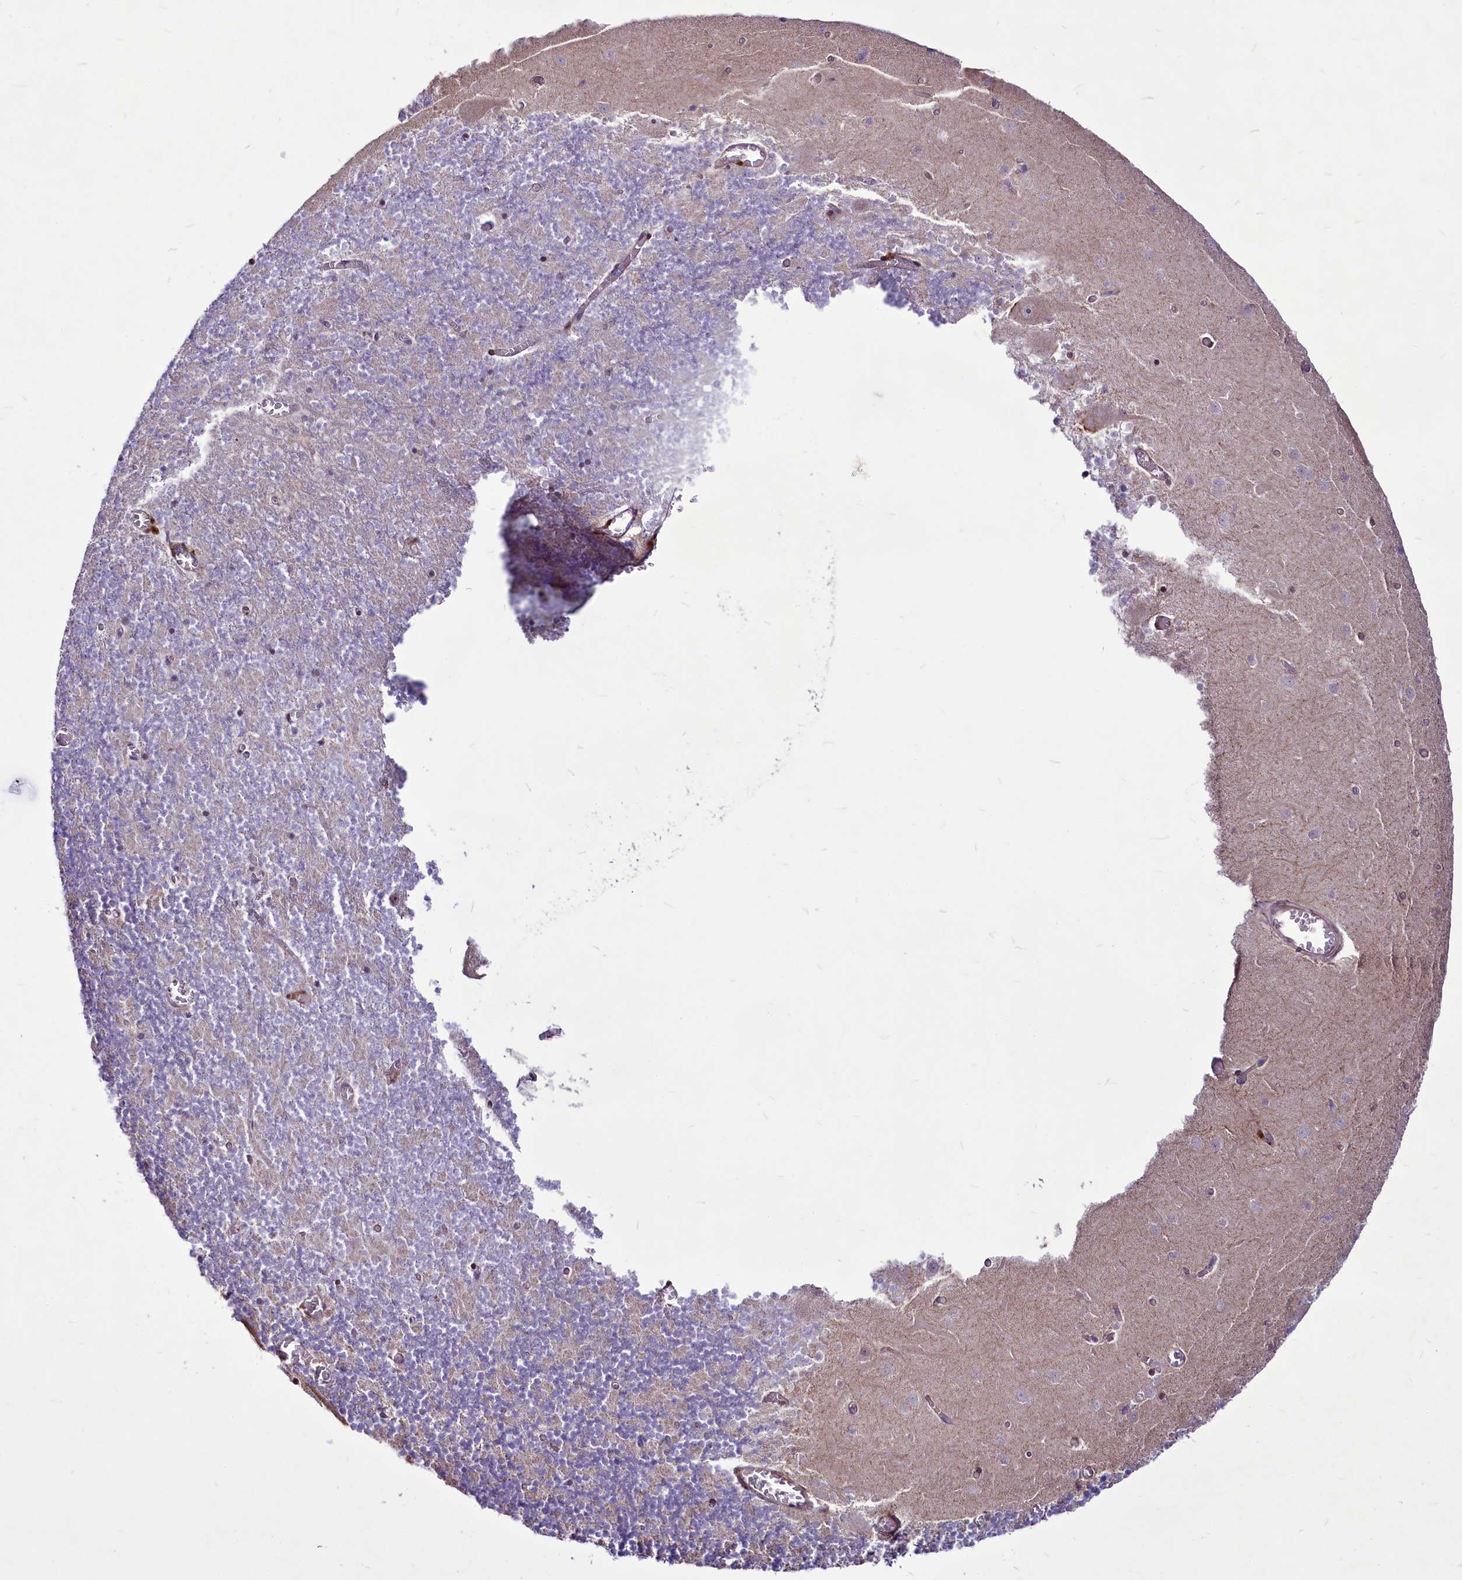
{"staining": {"intensity": "weak", "quantity": "<25%", "location": "nuclear"}, "tissue": "cerebellum", "cell_type": "Cells in granular layer", "image_type": "normal", "snomed": [{"axis": "morphology", "description": "Normal tissue, NOS"}, {"axis": "topography", "description": "Cerebellum"}], "caption": "An image of cerebellum stained for a protein displays no brown staining in cells in granular layer.", "gene": "RSBN1", "patient": {"sex": "female", "age": 28}}